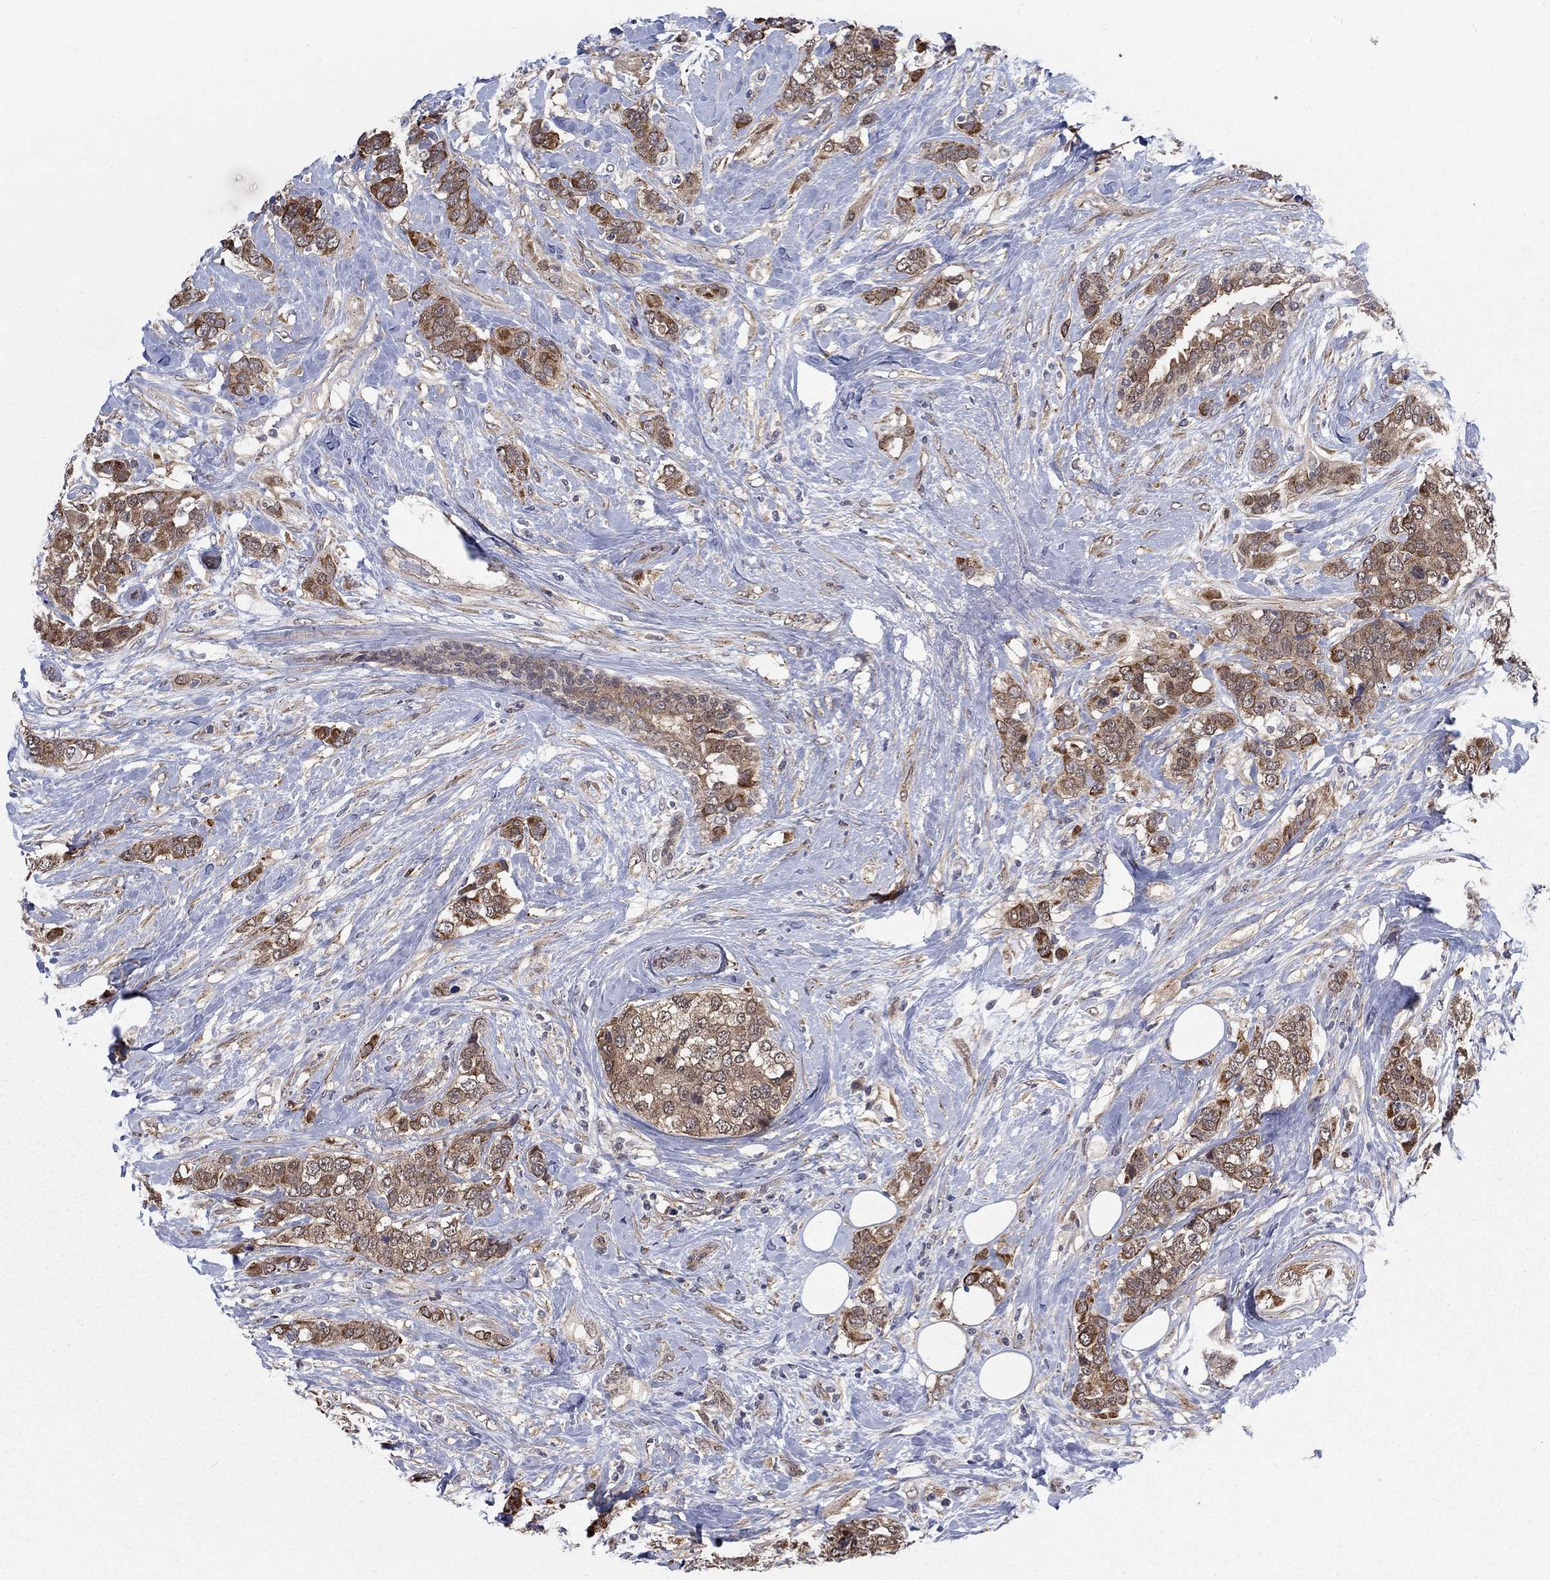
{"staining": {"intensity": "strong", "quantity": "<25%", "location": "cytoplasmic/membranous"}, "tissue": "breast cancer", "cell_type": "Tumor cells", "image_type": "cancer", "snomed": [{"axis": "morphology", "description": "Lobular carcinoma"}, {"axis": "topography", "description": "Breast"}], "caption": "This micrograph displays IHC staining of lobular carcinoma (breast), with medium strong cytoplasmic/membranous expression in about <25% of tumor cells.", "gene": "SH3RF1", "patient": {"sex": "female", "age": 59}}